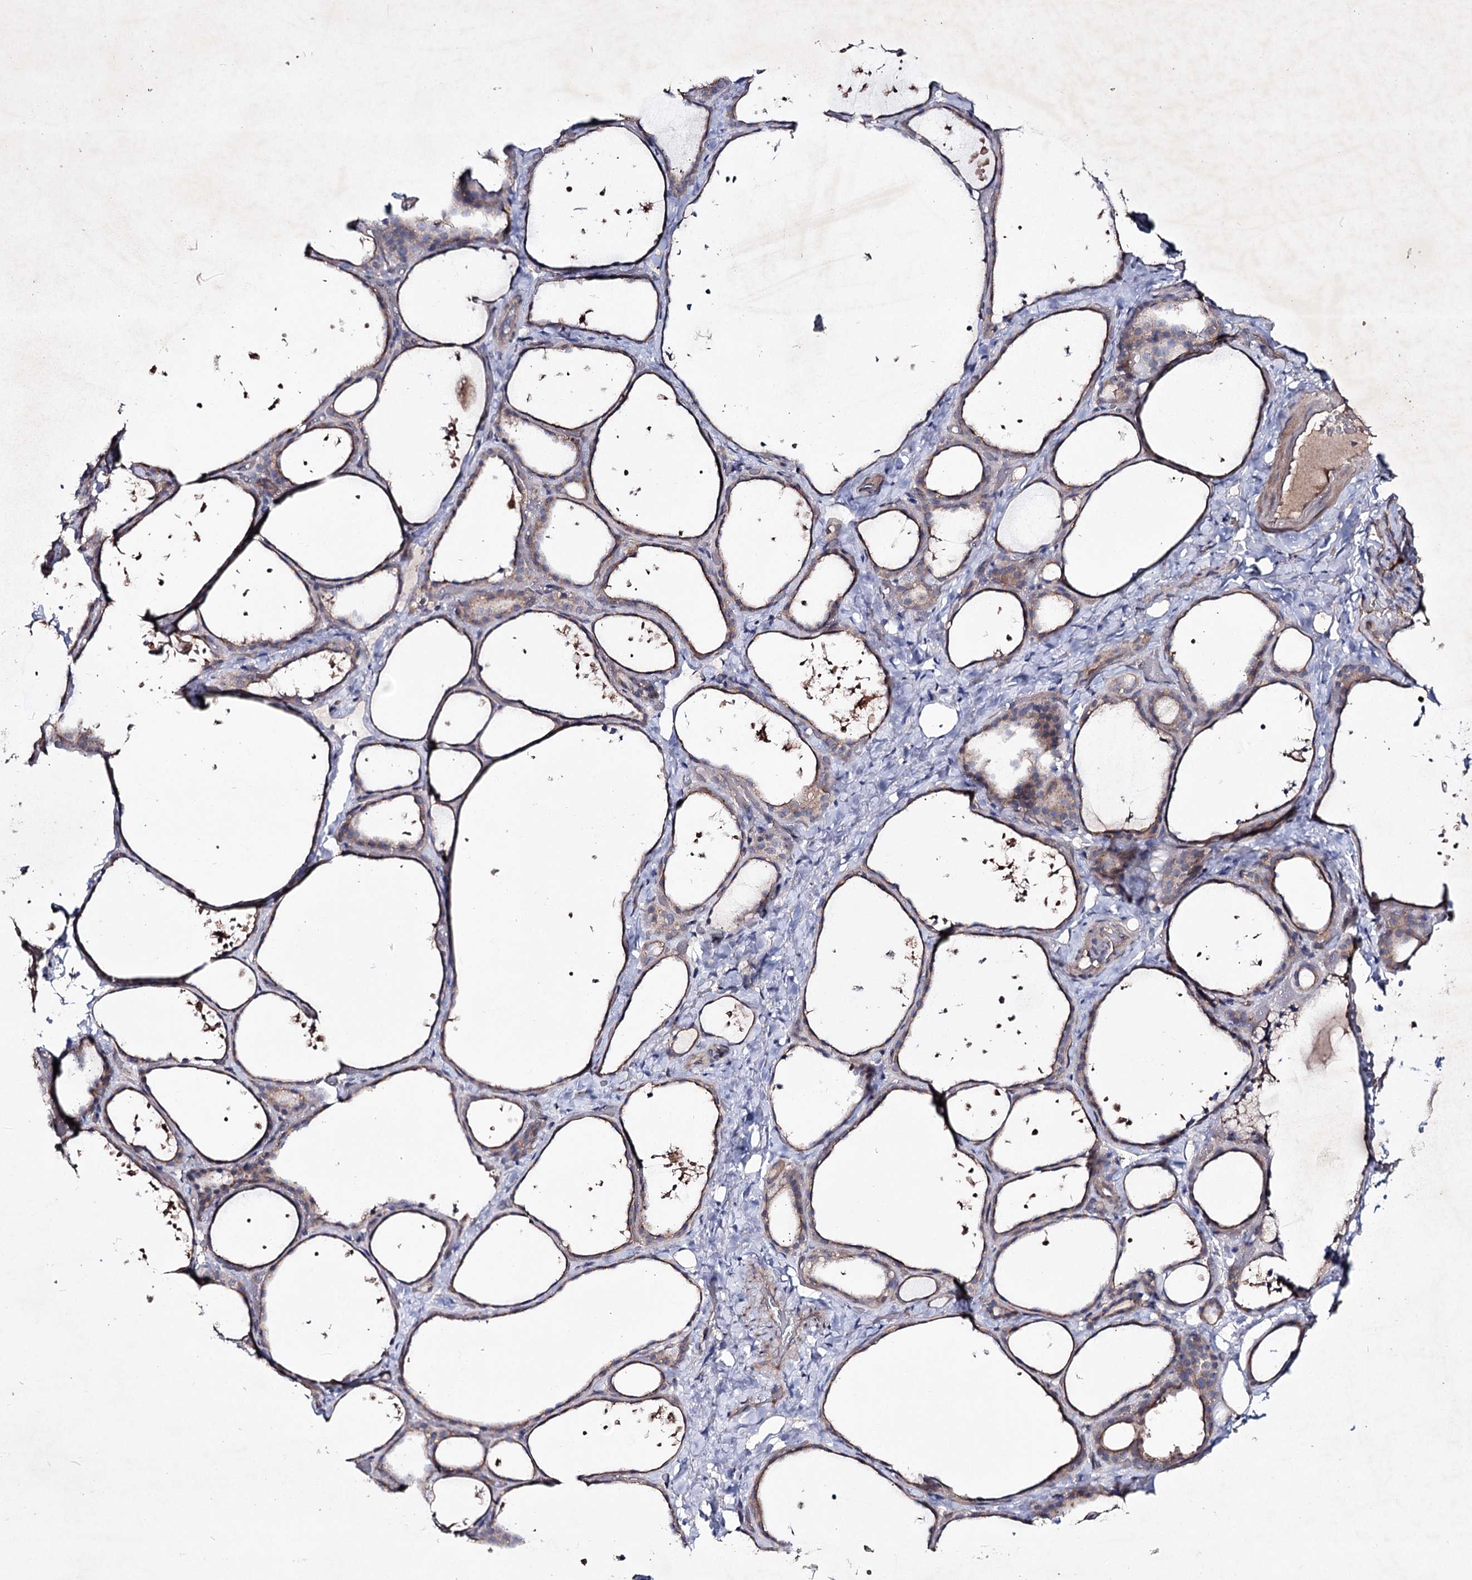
{"staining": {"intensity": "weak", "quantity": "<25%", "location": "cytoplasmic/membranous"}, "tissue": "thyroid gland", "cell_type": "Glandular cells", "image_type": "normal", "snomed": [{"axis": "morphology", "description": "Normal tissue, NOS"}, {"axis": "topography", "description": "Thyroid gland"}], "caption": "Glandular cells are negative for protein expression in unremarkable human thyroid gland. The staining is performed using DAB brown chromogen with nuclei counter-stained in using hematoxylin.", "gene": "SEMA4G", "patient": {"sex": "female", "age": 44}}